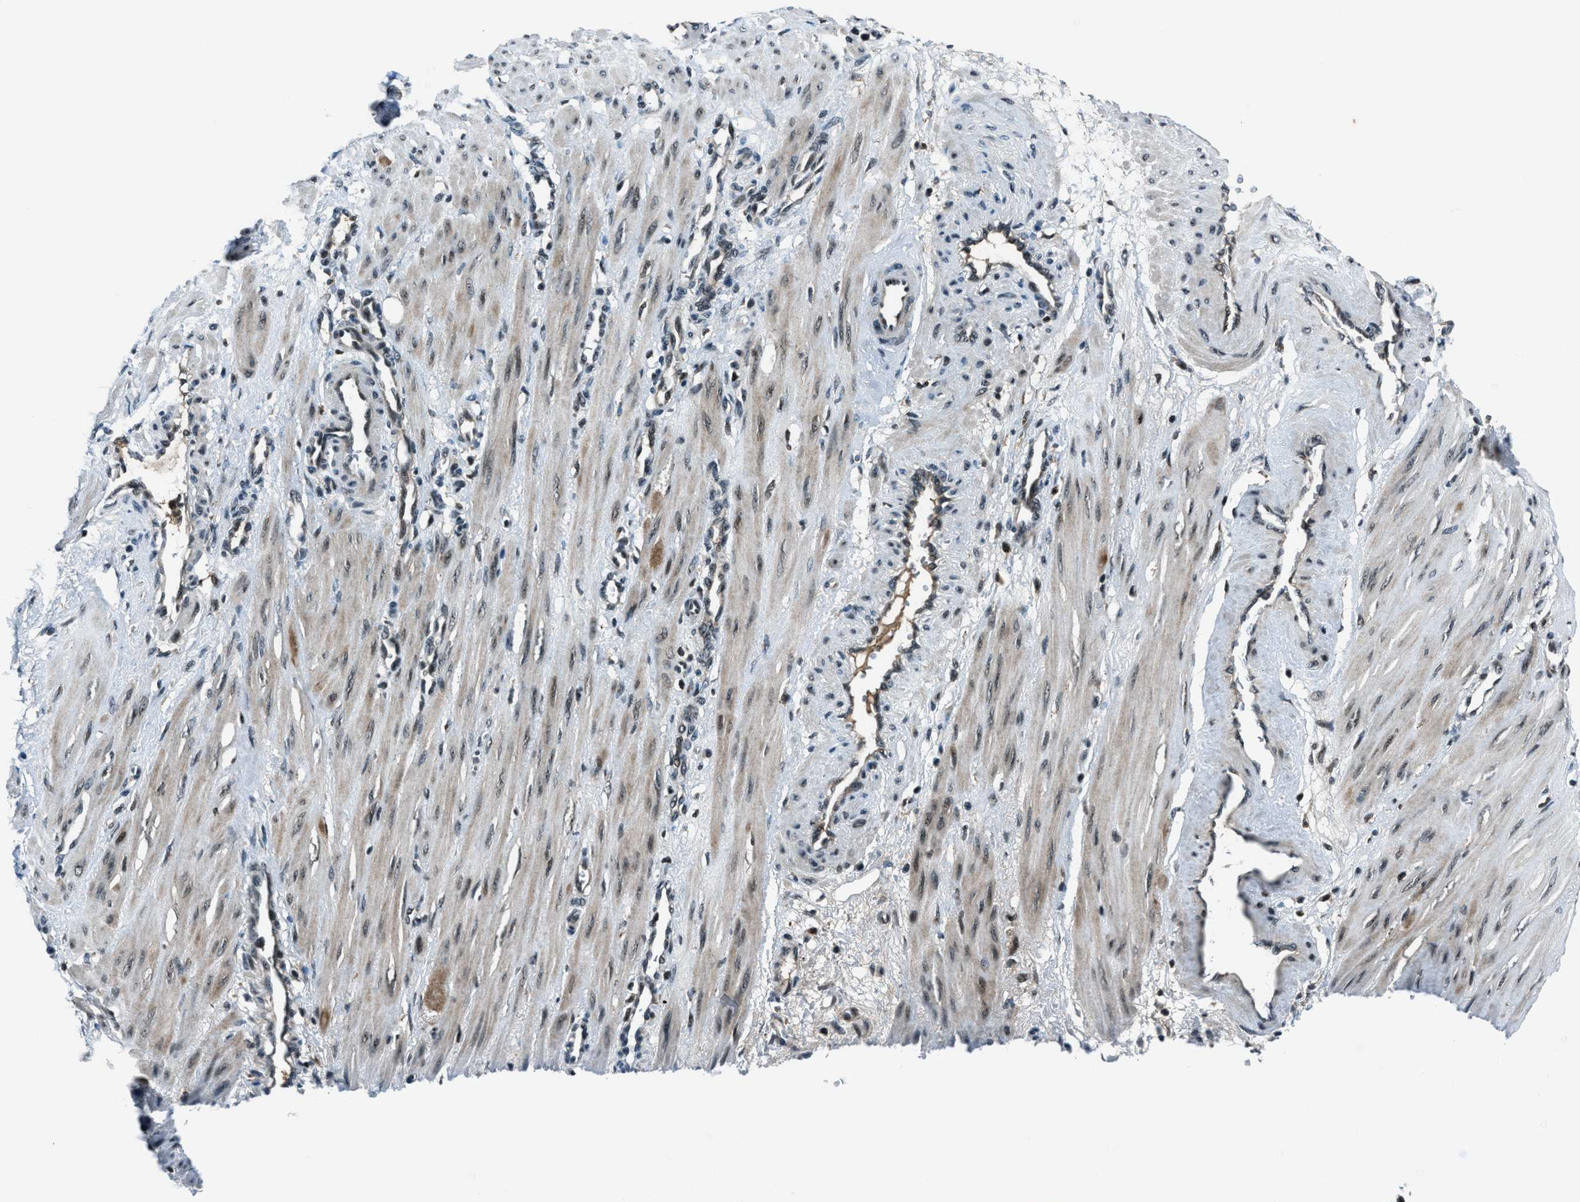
{"staining": {"intensity": "weak", "quantity": "<25%", "location": "cytoplasmic/membranous"}, "tissue": "smooth muscle", "cell_type": "Smooth muscle cells", "image_type": "normal", "snomed": [{"axis": "morphology", "description": "Normal tissue, NOS"}, {"axis": "topography", "description": "Endometrium"}], "caption": "Micrograph shows no significant protein expression in smooth muscle cells of benign smooth muscle. Brightfield microscopy of immunohistochemistry stained with DAB (3,3'-diaminobenzidine) (brown) and hematoxylin (blue), captured at high magnification.", "gene": "ACTL9", "patient": {"sex": "female", "age": 33}}